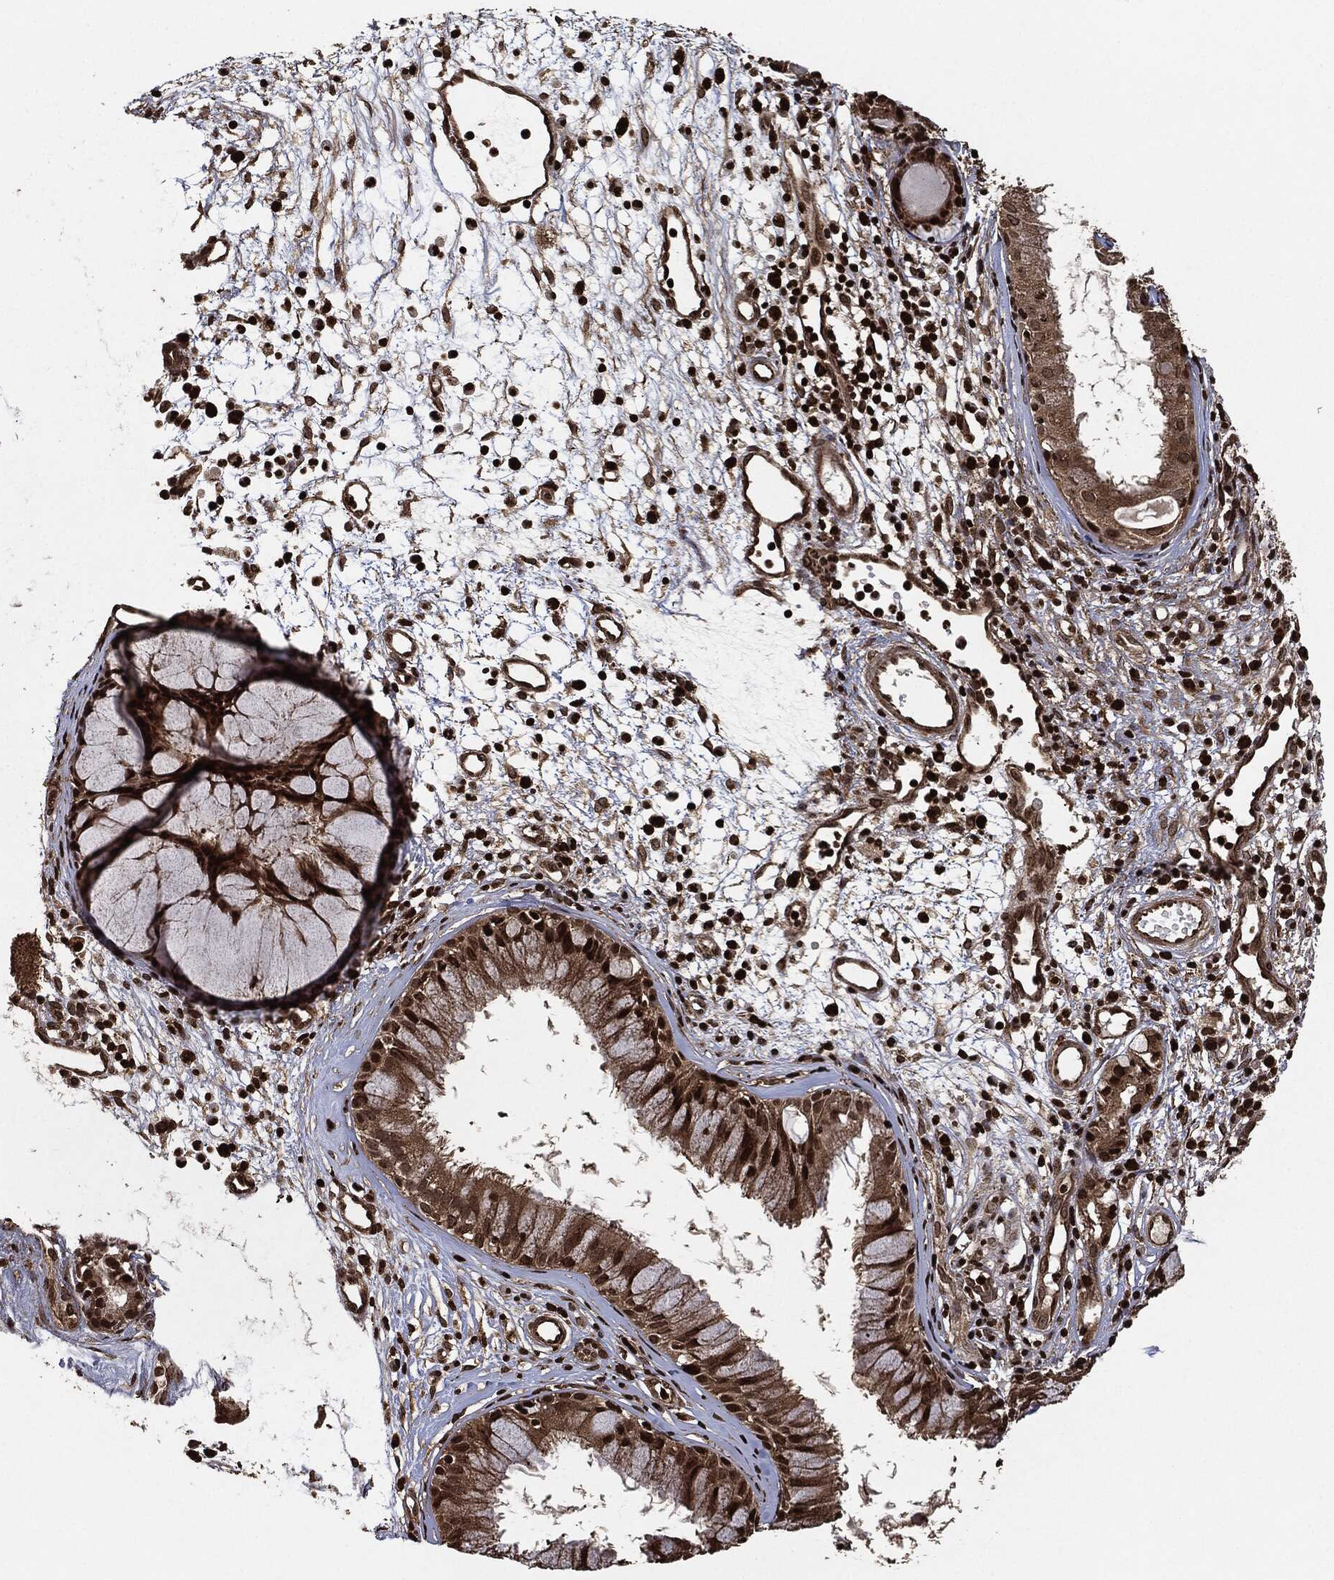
{"staining": {"intensity": "moderate", "quantity": "25%-75%", "location": "cytoplasmic/membranous,nuclear"}, "tissue": "nasopharynx", "cell_type": "Respiratory epithelial cells", "image_type": "normal", "snomed": [{"axis": "morphology", "description": "Normal tissue, NOS"}, {"axis": "topography", "description": "Nasopharynx"}], "caption": "An immunohistochemistry photomicrograph of normal tissue is shown. Protein staining in brown highlights moderate cytoplasmic/membranous,nuclear positivity in nasopharynx within respiratory epithelial cells.", "gene": "PDK1", "patient": {"sex": "male", "age": 77}}